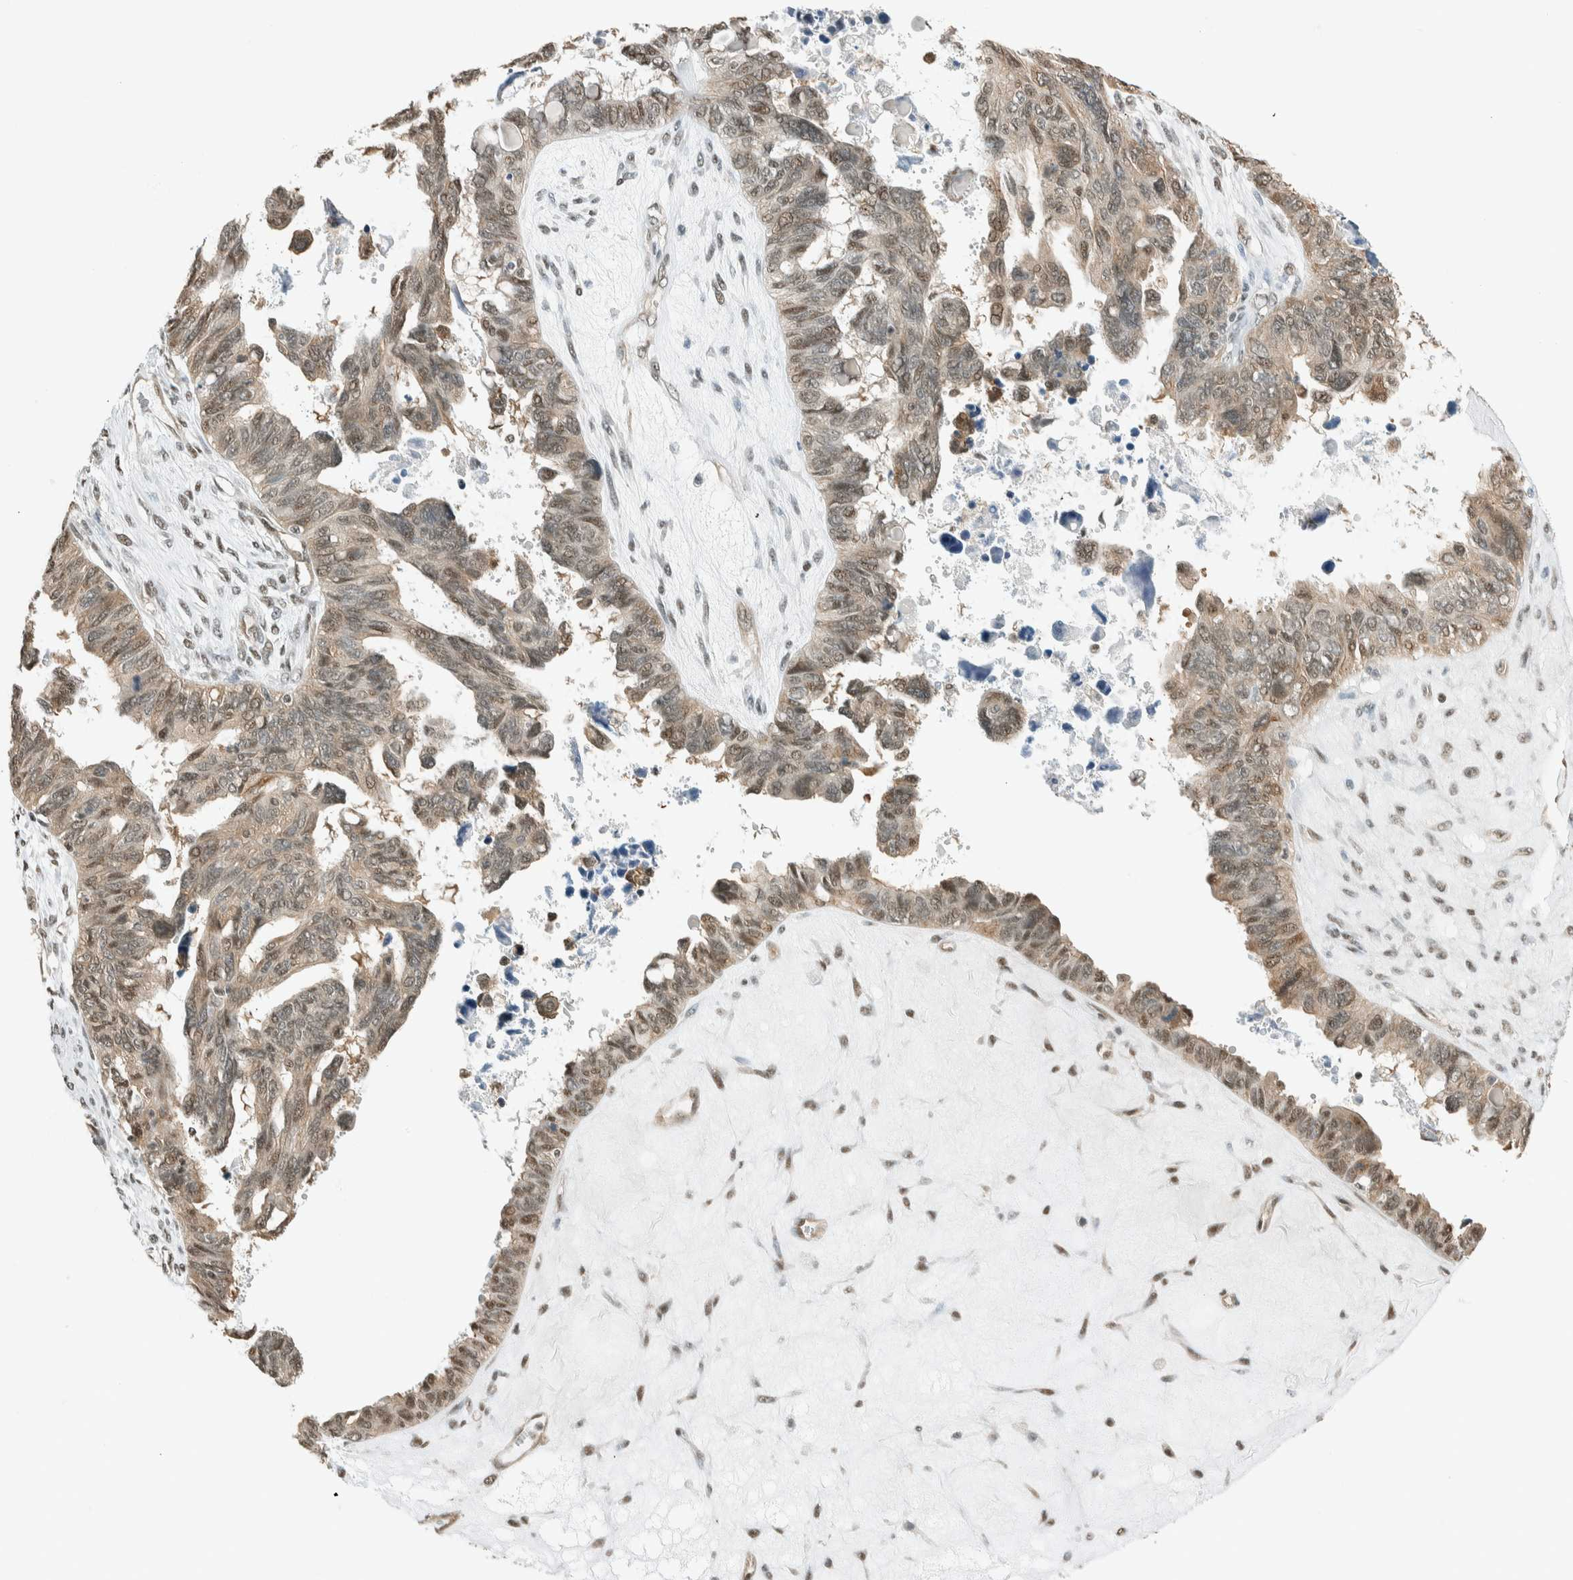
{"staining": {"intensity": "weak", "quantity": ">75%", "location": "cytoplasmic/membranous,nuclear"}, "tissue": "ovarian cancer", "cell_type": "Tumor cells", "image_type": "cancer", "snomed": [{"axis": "morphology", "description": "Cystadenocarcinoma, serous, NOS"}, {"axis": "topography", "description": "Ovary"}], "caption": "Protein staining exhibits weak cytoplasmic/membranous and nuclear expression in approximately >75% of tumor cells in ovarian cancer.", "gene": "NIBAN2", "patient": {"sex": "female", "age": 79}}